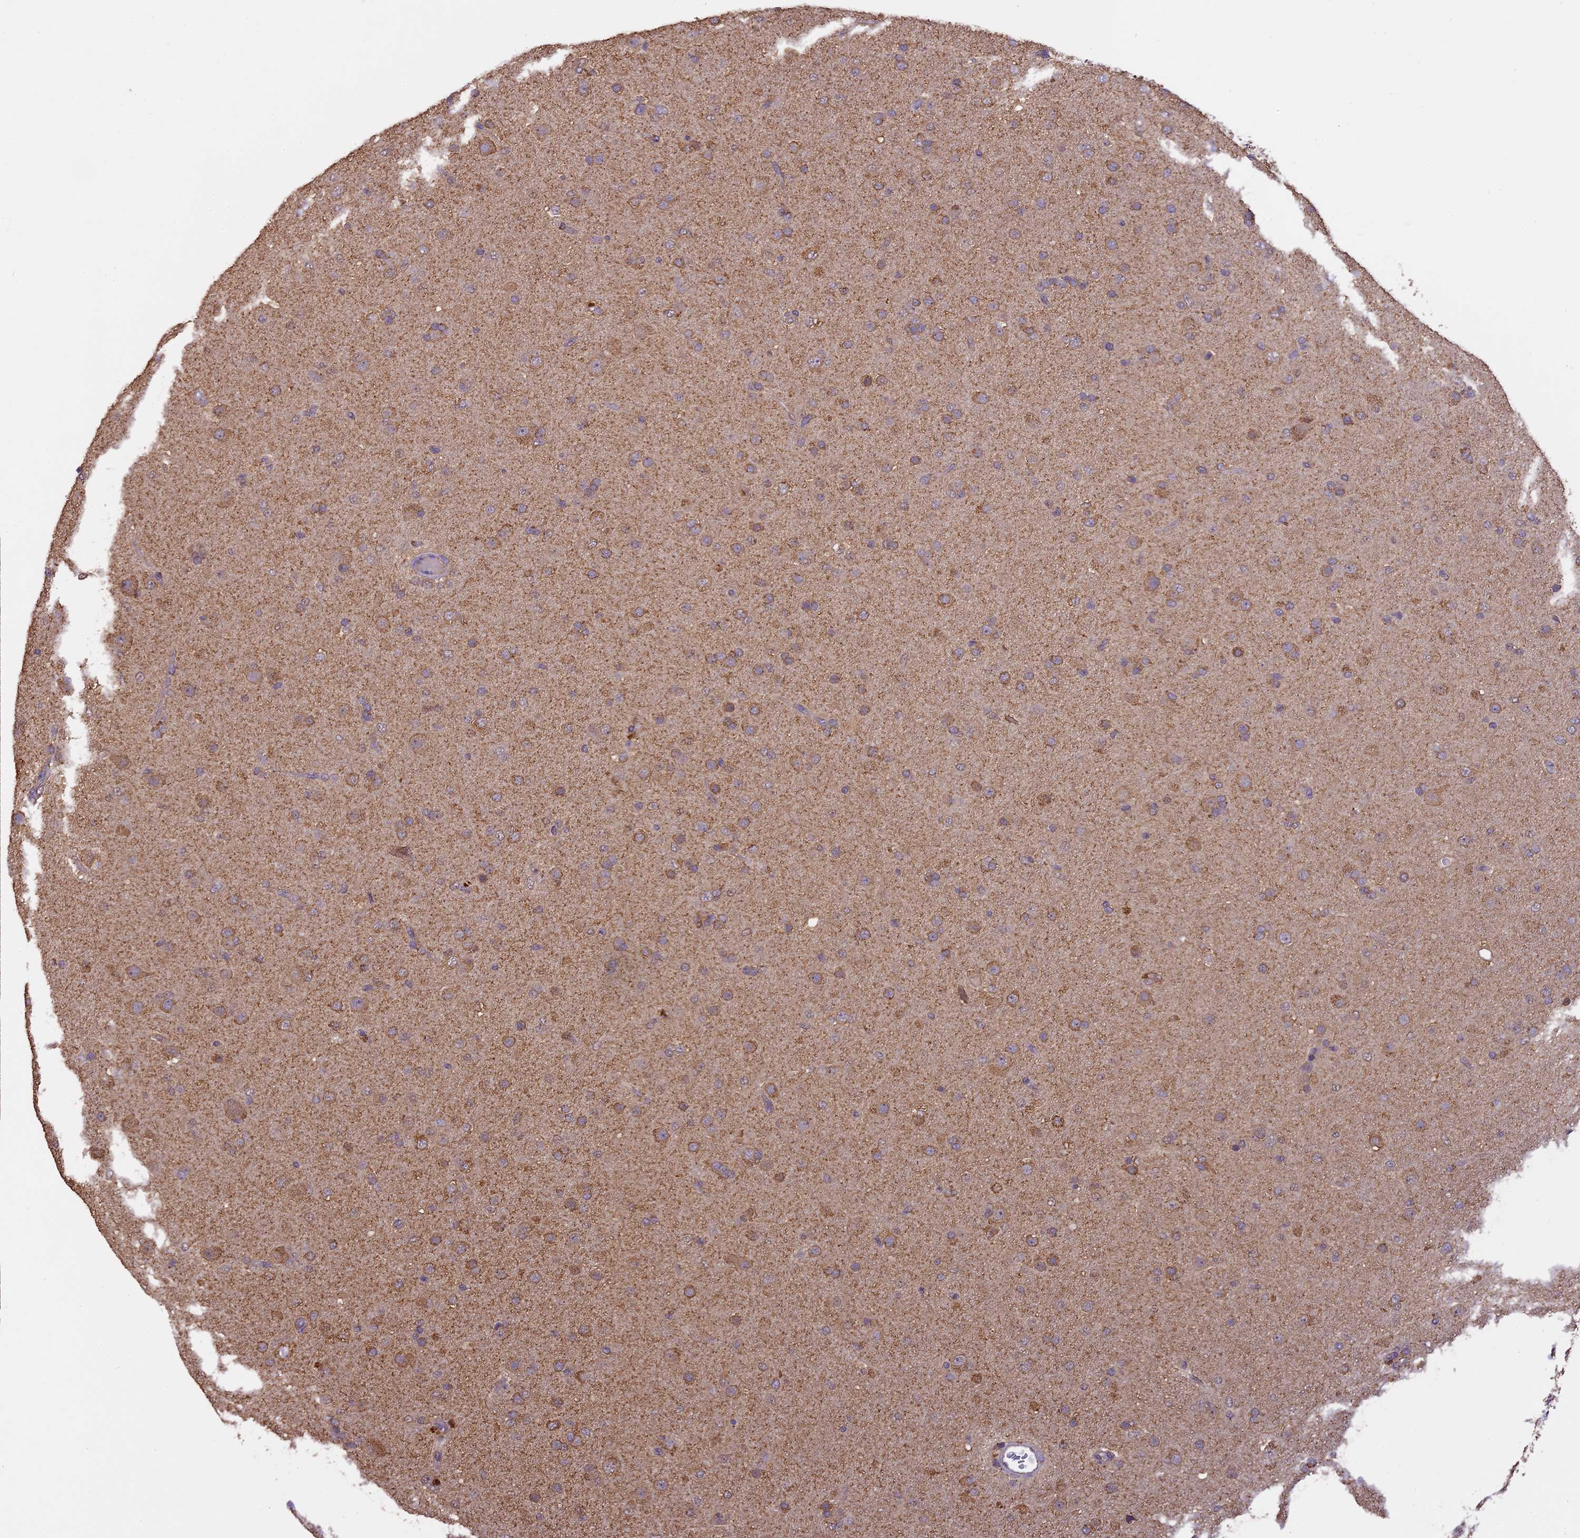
{"staining": {"intensity": "moderate", "quantity": ">75%", "location": "cytoplasmic/membranous"}, "tissue": "glioma", "cell_type": "Tumor cells", "image_type": "cancer", "snomed": [{"axis": "morphology", "description": "Glioma, malignant, Low grade"}, {"axis": "topography", "description": "Brain"}], "caption": "This is a photomicrograph of IHC staining of glioma, which shows moderate positivity in the cytoplasmic/membranous of tumor cells.", "gene": "ARHGAP19", "patient": {"sex": "male", "age": 65}}